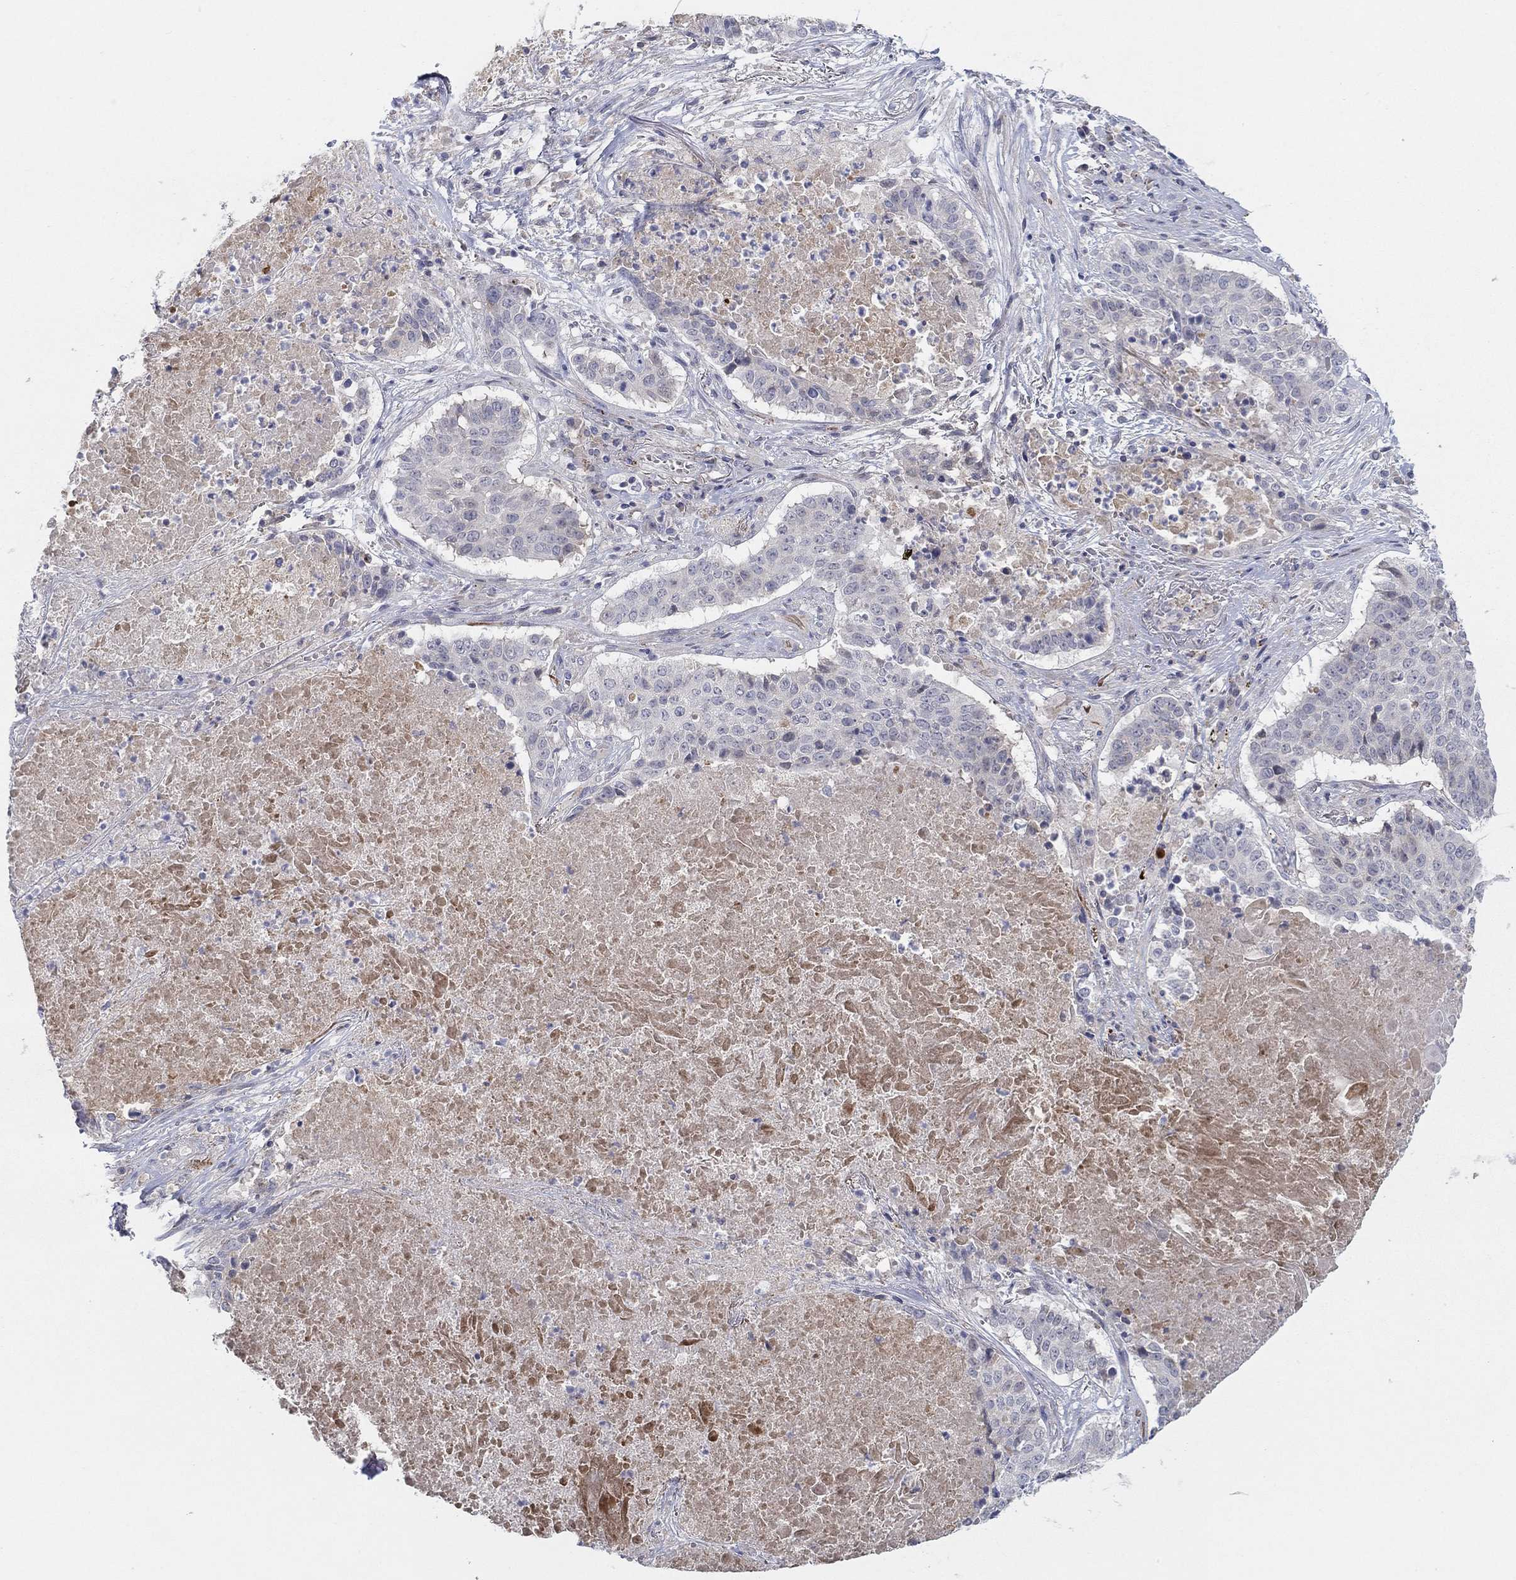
{"staining": {"intensity": "negative", "quantity": "none", "location": "none"}, "tissue": "lung cancer", "cell_type": "Tumor cells", "image_type": "cancer", "snomed": [{"axis": "morphology", "description": "Squamous cell carcinoma, NOS"}, {"axis": "topography", "description": "Lung"}], "caption": "This is an immunohistochemistry micrograph of lung cancer (squamous cell carcinoma). There is no positivity in tumor cells.", "gene": "AMN1", "patient": {"sex": "male", "age": 64}}